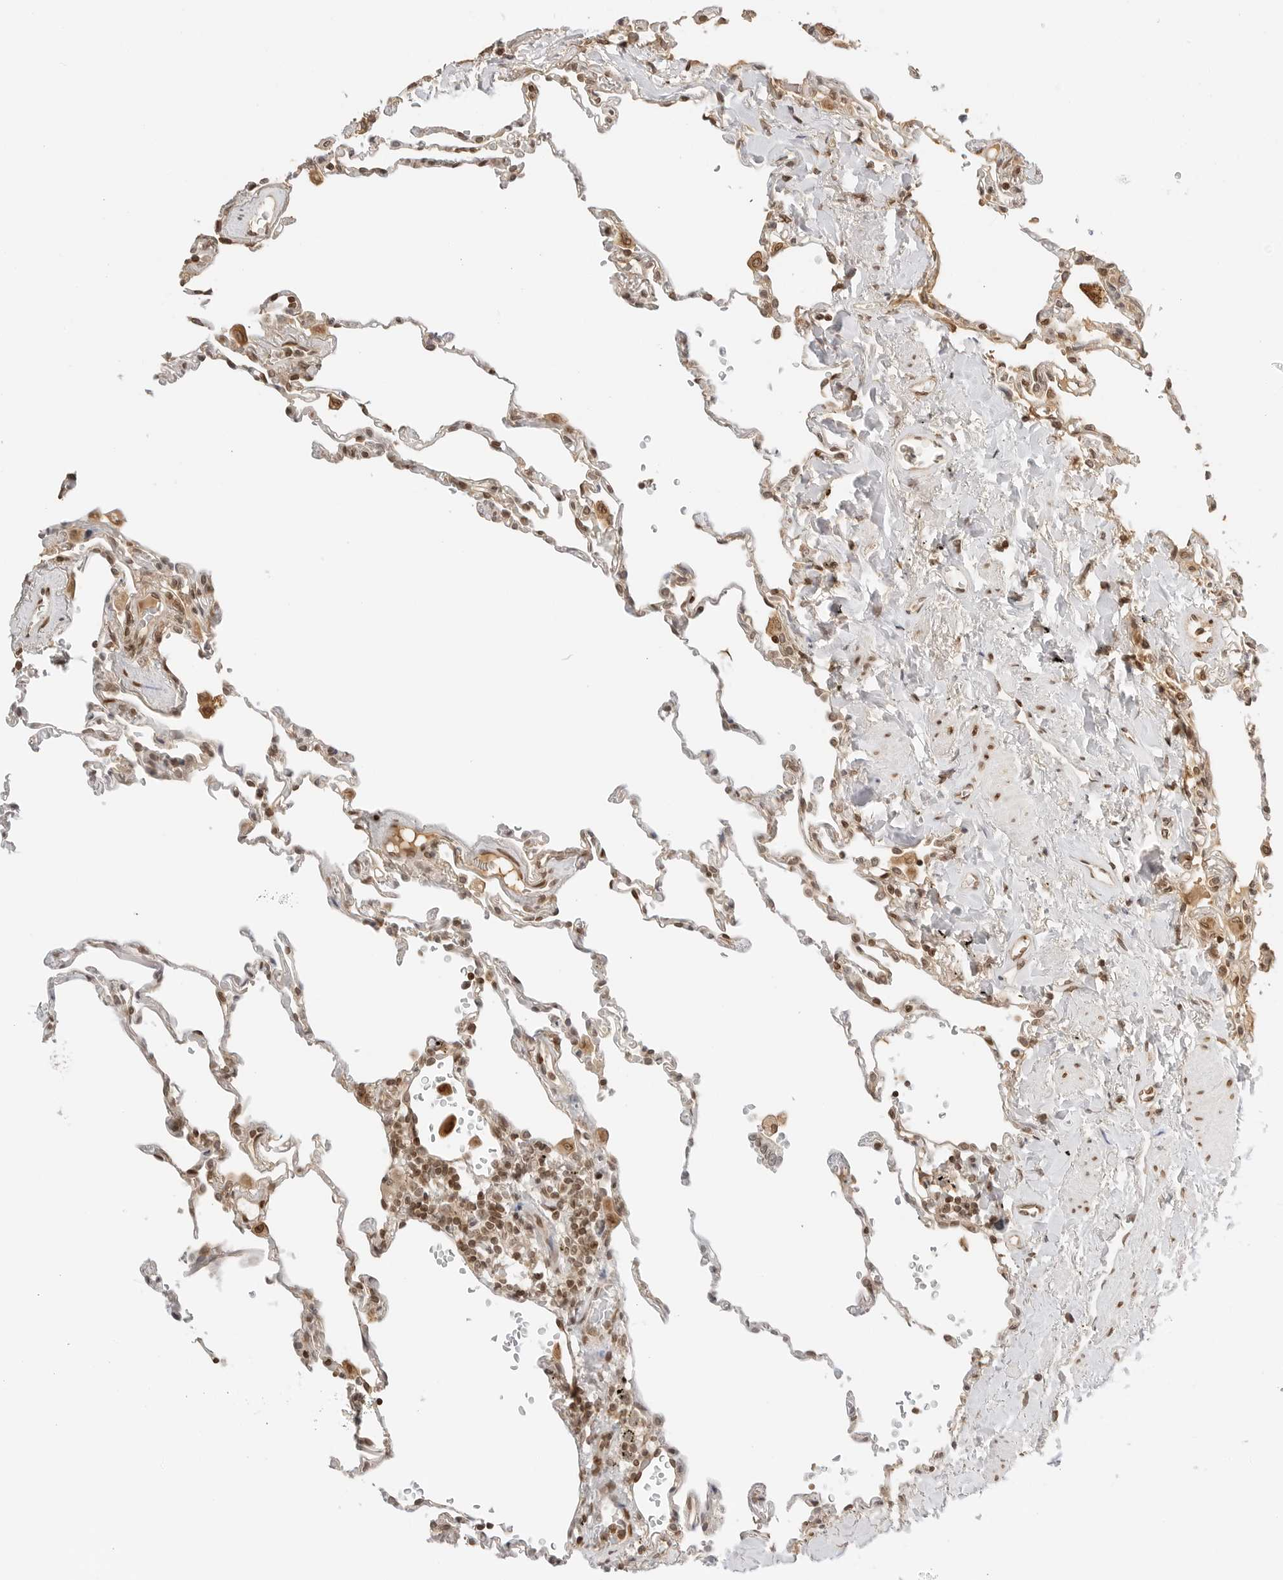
{"staining": {"intensity": "moderate", "quantity": "25%-75%", "location": "cytoplasmic/membranous,nuclear"}, "tissue": "lung", "cell_type": "Alveolar cells", "image_type": "normal", "snomed": [{"axis": "morphology", "description": "Normal tissue, NOS"}, {"axis": "topography", "description": "Lung"}], "caption": "An immunohistochemistry (IHC) photomicrograph of normal tissue is shown. Protein staining in brown labels moderate cytoplasmic/membranous,nuclear positivity in lung within alveolar cells.", "gene": "POLH", "patient": {"sex": "male", "age": 59}}